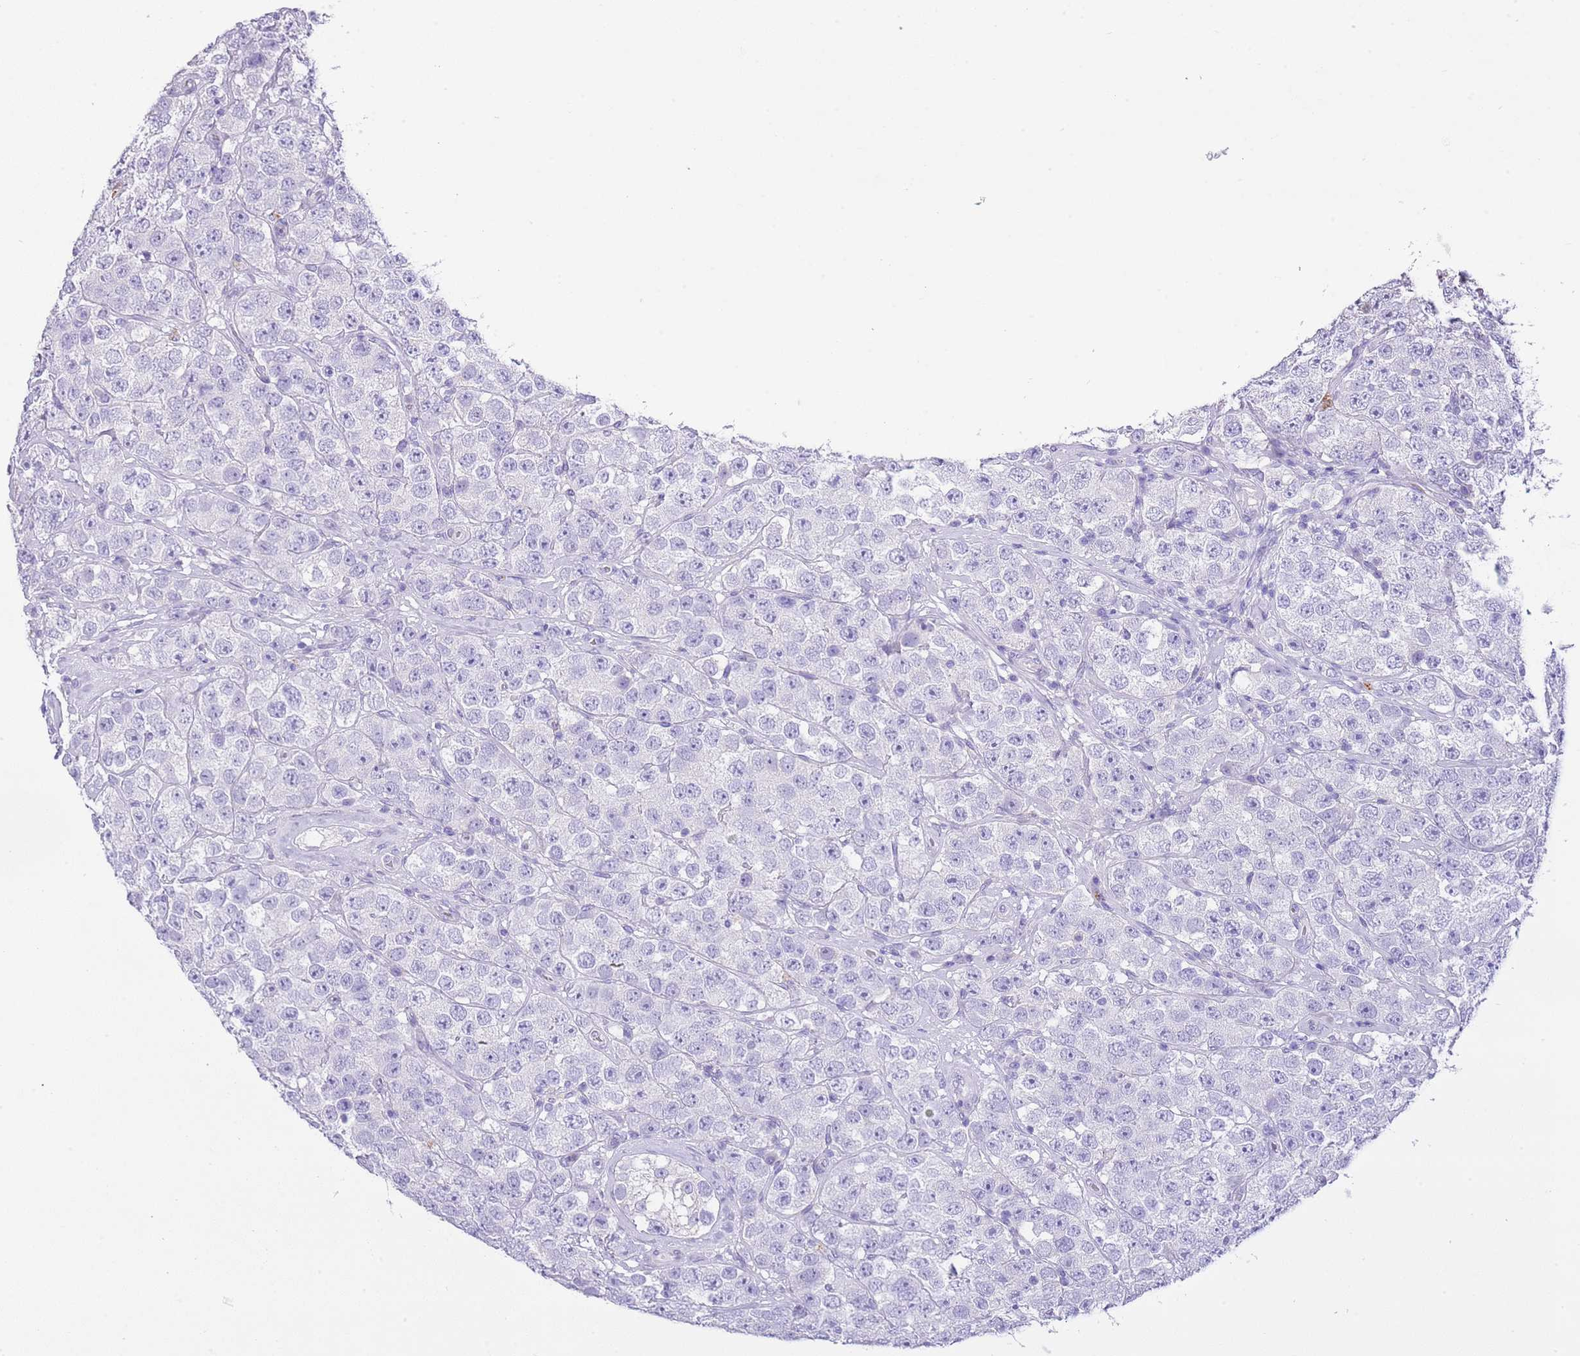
{"staining": {"intensity": "negative", "quantity": "none", "location": "none"}, "tissue": "testis cancer", "cell_type": "Tumor cells", "image_type": "cancer", "snomed": [{"axis": "morphology", "description": "Seminoma, NOS"}, {"axis": "topography", "description": "Testis"}], "caption": "An image of seminoma (testis) stained for a protein displays no brown staining in tumor cells. (DAB (3,3'-diaminobenzidine) immunohistochemistry (IHC) with hematoxylin counter stain).", "gene": "OR2Z1", "patient": {"sex": "male", "age": 28}}